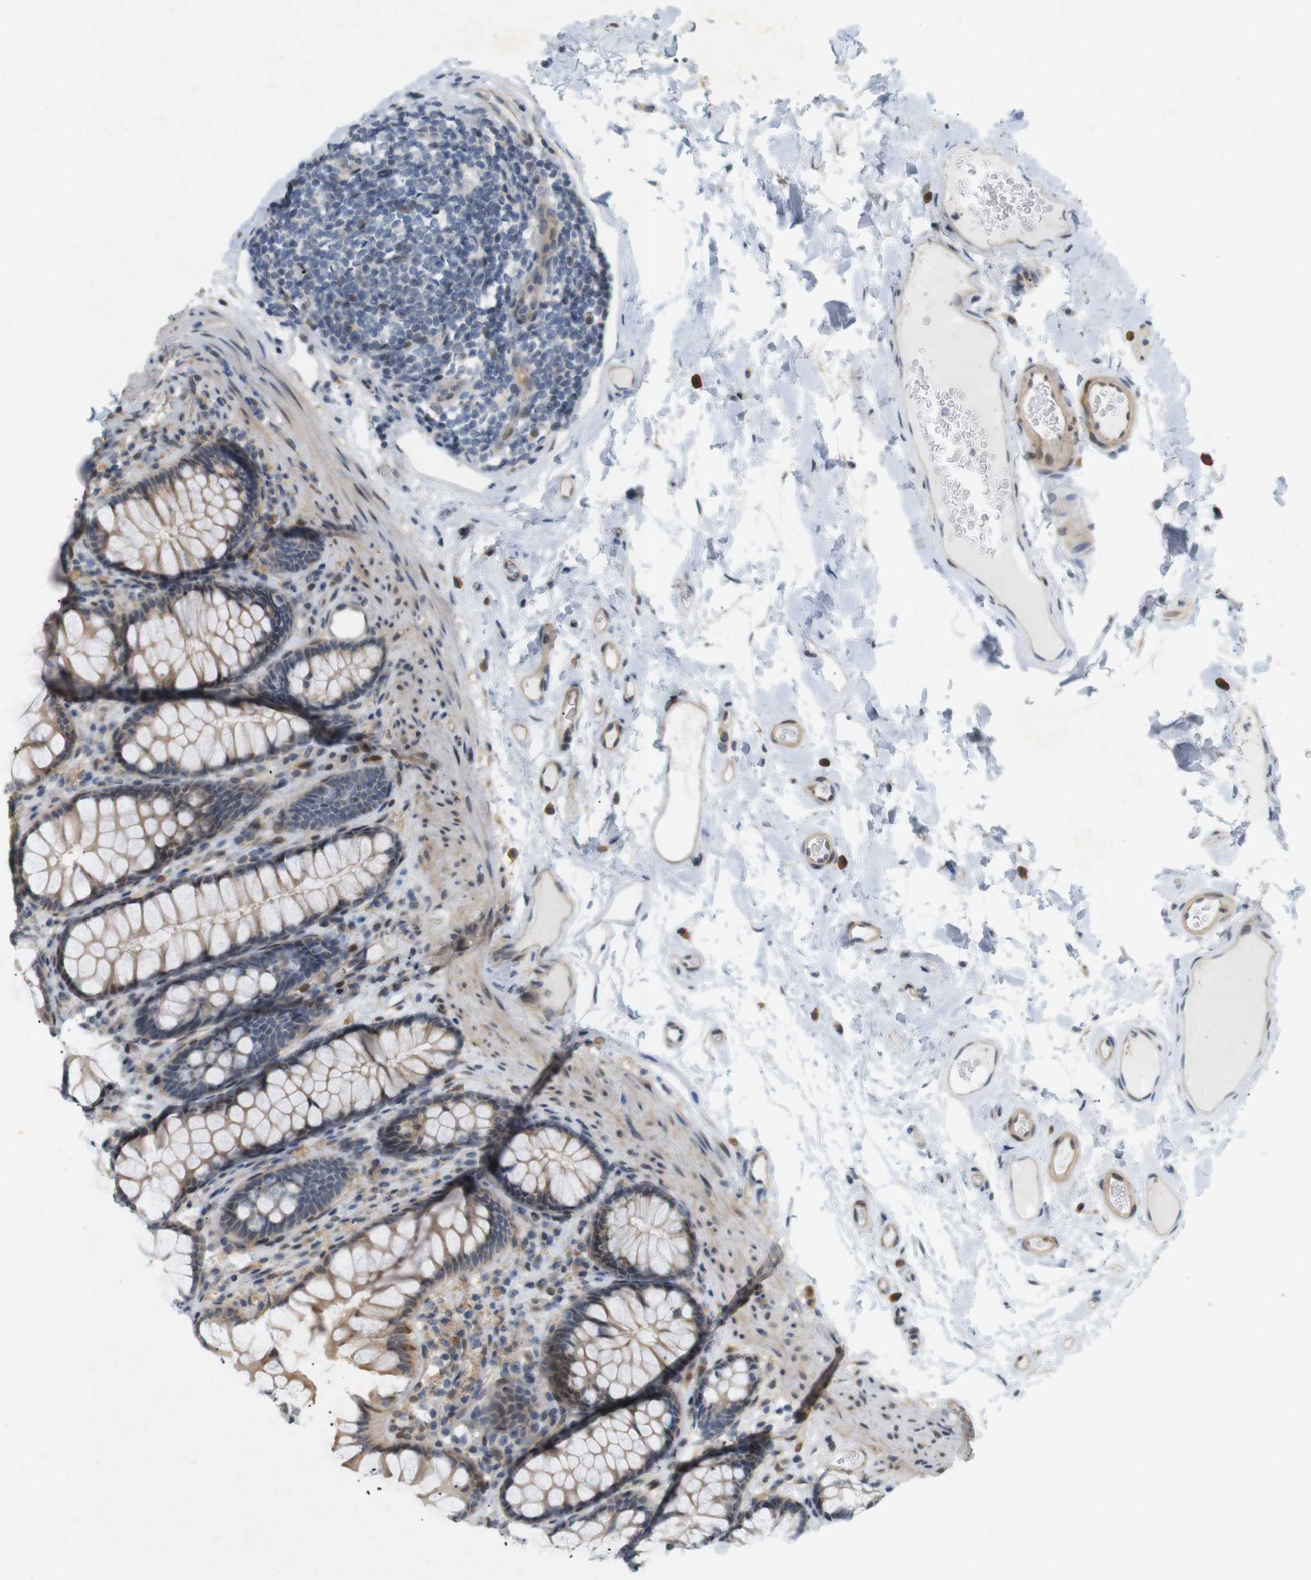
{"staining": {"intensity": "moderate", "quantity": ">75%", "location": "cytoplasmic/membranous"}, "tissue": "colon", "cell_type": "Endothelial cells", "image_type": "normal", "snomed": [{"axis": "morphology", "description": "Normal tissue, NOS"}, {"axis": "topography", "description": "Colon"}], "caption": "Protein staining shows moderate cytoplasmic/membranous expression in about >75% of endothelial cells in unremarkable colon. The staining was performed using DAB, with brown indicating positive protein expression. Nuclei are stained blue with hematoxylin.", "gene": "PPP1R14A", "patient": {"sex": "female", "age": 55}}